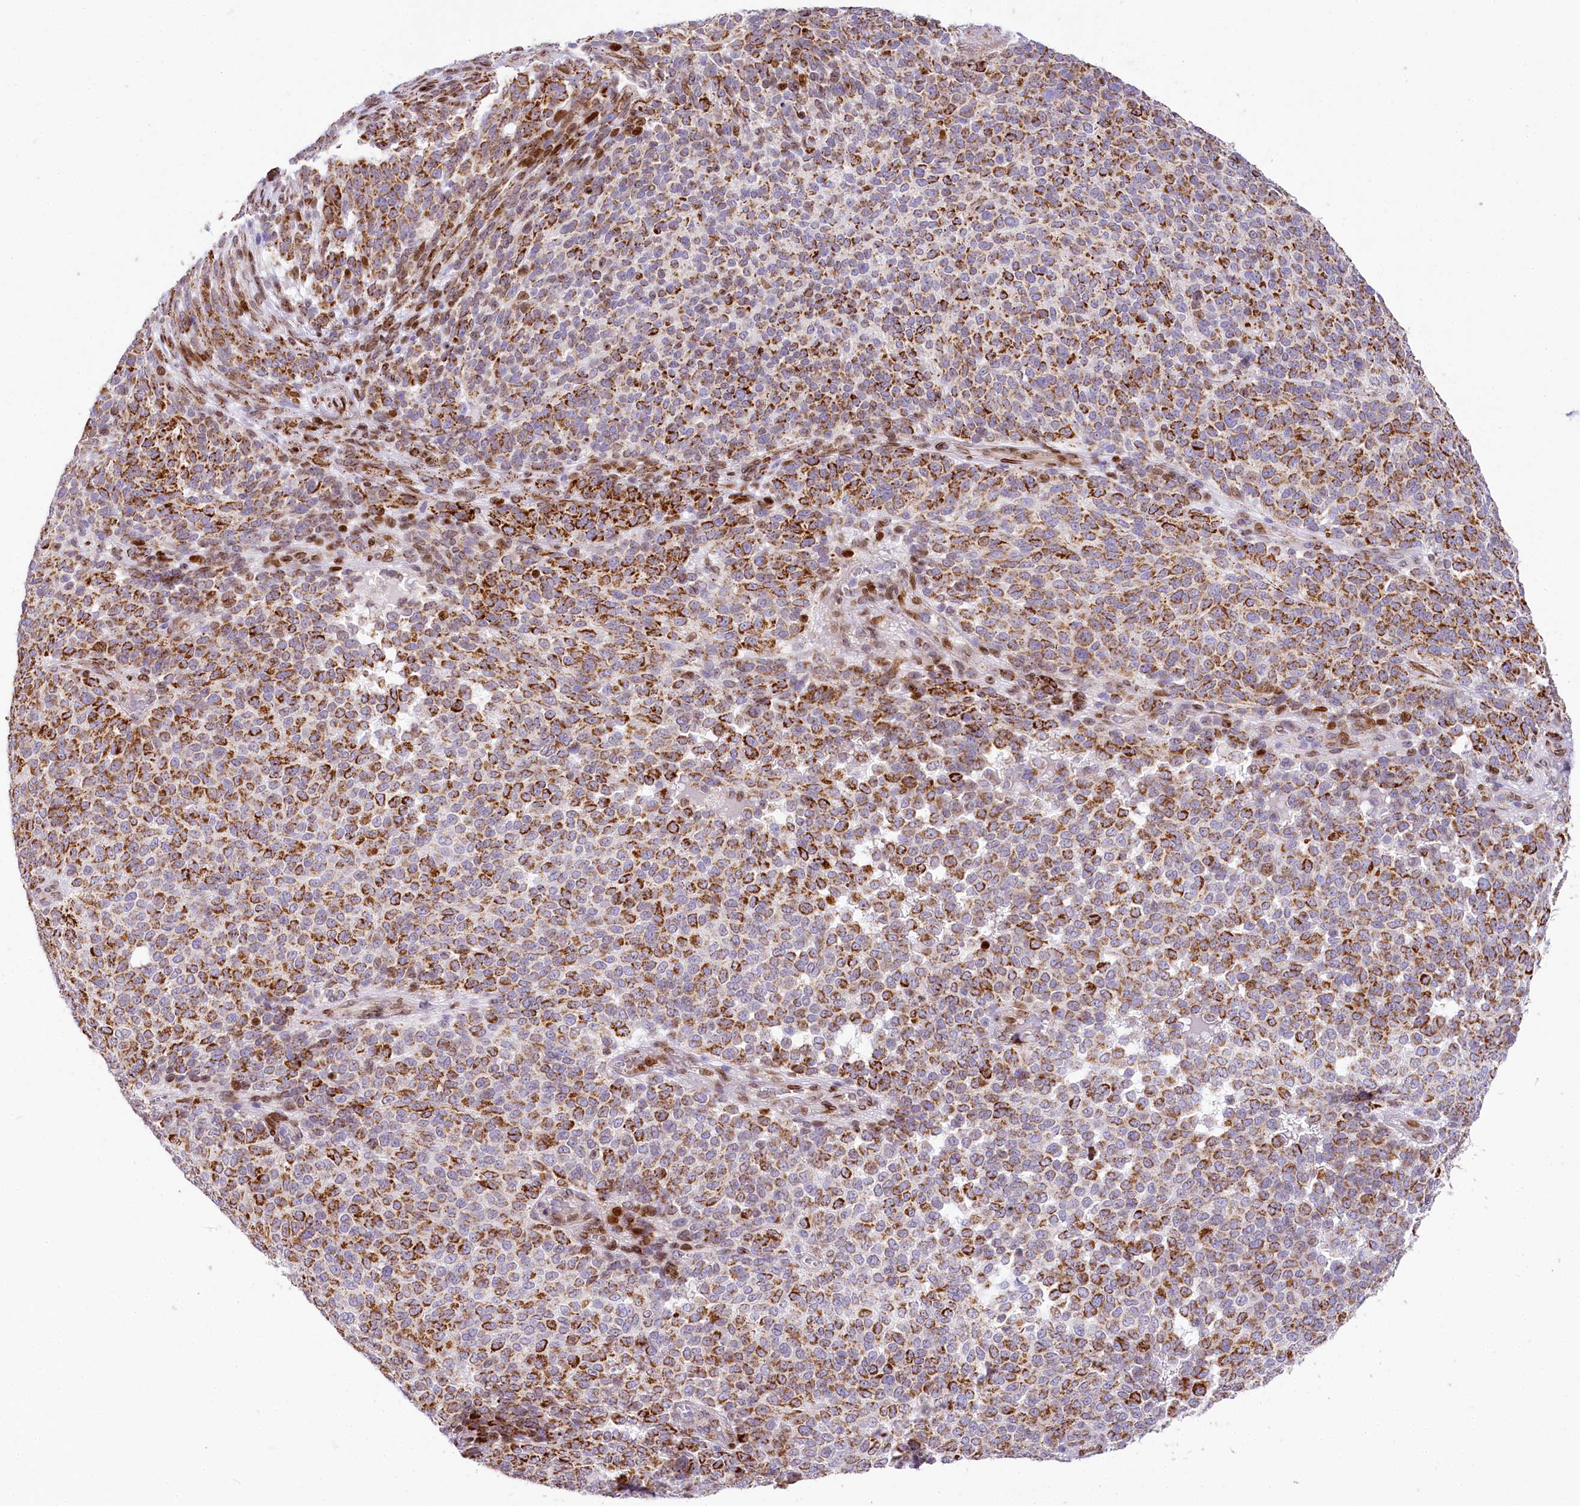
{"staining": {"intensity": "strong", "quantity": ">75%", "location": "cytoplasmic/membranous"}, "tissue": "melanoma", "cell_type": "Tumor cells", "image_type": "cancer", "snomed": [{"axis": "morphology", "description": "Malignant melanoma, NOS"}, {"axis": "topography", "description": "Skin"}], "caption": "Protein analysis of melanoma tissue shows strong cytoplasmic/membranous positivity in about >75% of tumor cells.", "gene": "PPIP5K2", "patient": {"sex": "male", "age": 49}}